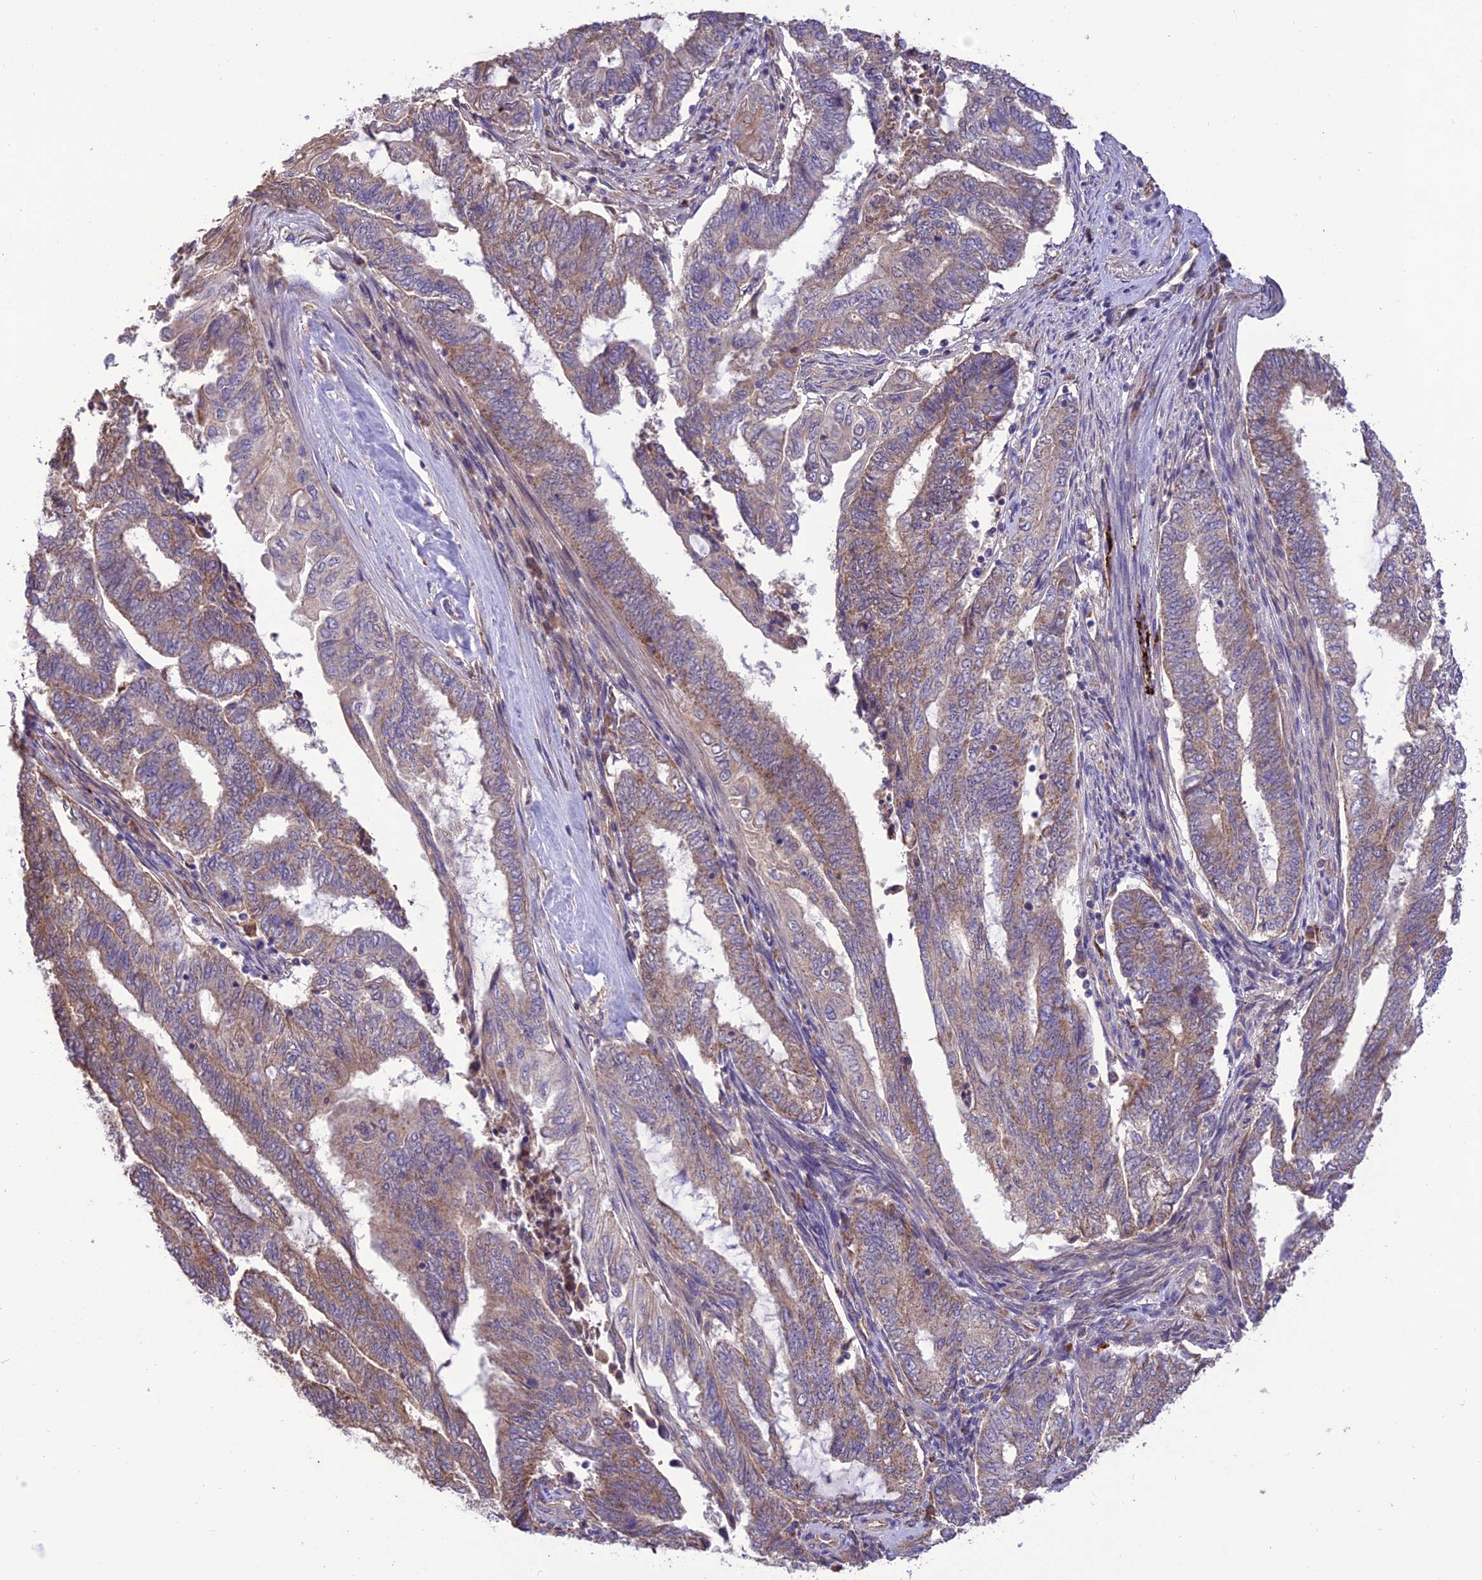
{"staining": {"intensity": "moderate", "quantity": "<25%", "location": "cytoplasmic/membranous"}, "tissue": "endometrial cancer", "cell_type": "Tumor cells", "image_type": "cancer", "snomed": [{"axis": "morphology", "description": "Adenocarcinoma, NOS"}, {"axis": "topography", "description": "Uterus"}, {"axis": "topography", "description": "Endometrium"}], "caption": "Endometrial adenocarcinoma tissue displays moderate cytoplasmic/membranous expression in approximately <25% of tumor cells, visualized by immunohistochemistry. The staining was performed using DAB (3,3'-diaminobenzidine) to visualize the protein expression in brown, while the nuclei were stained in blue with hematoxylin (Magnification: 20x).", "gene": "NDUFAF1", "patient": {"sex": "female", "age": 70}}